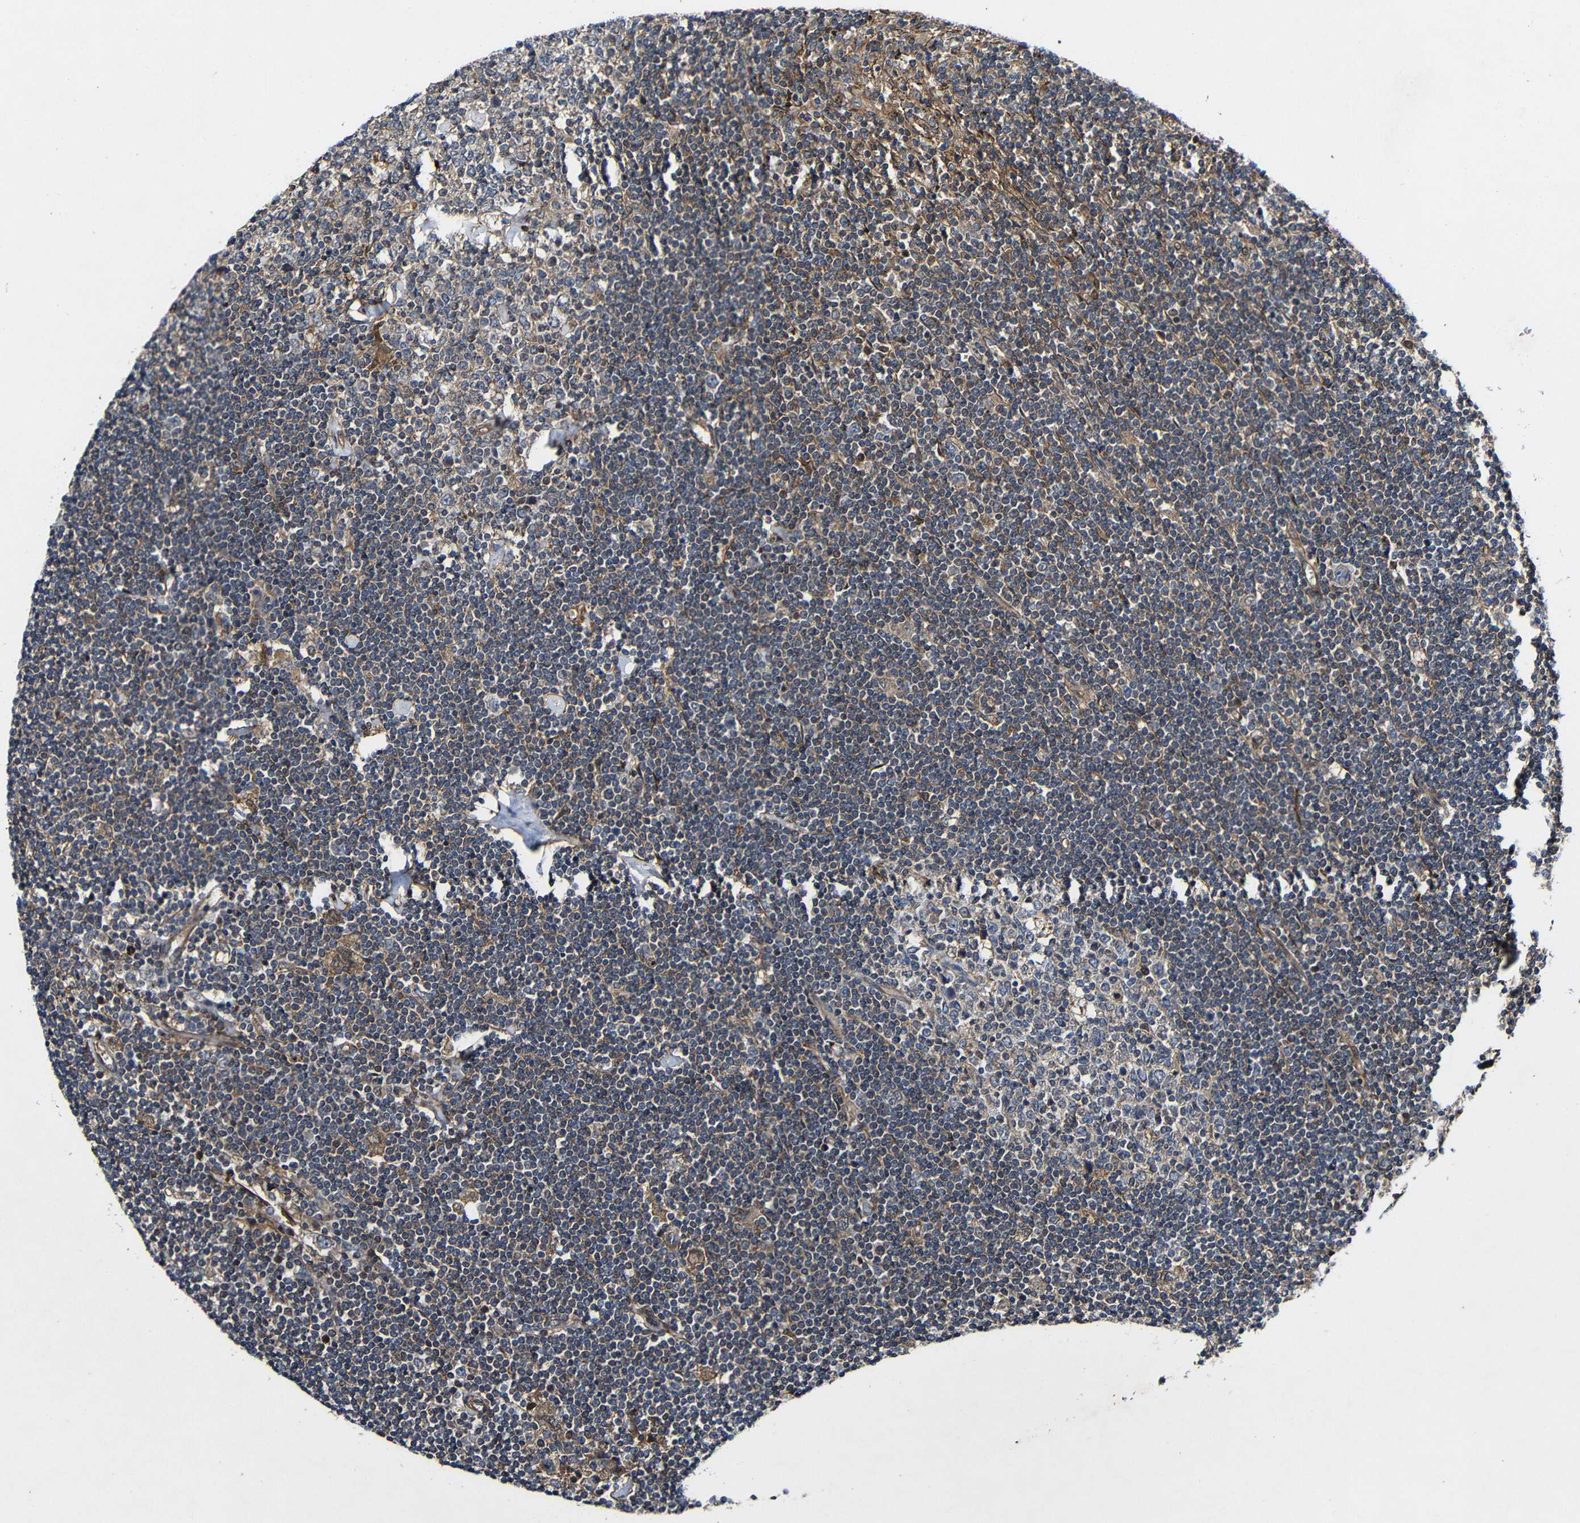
{"staining": {"intensity": "moderate", "quantity": "25%-75%", "location": "cytoplasmic/membranous"}, "tissue": "lymphoma", "cell_type": "Tumor cells", "image_type": "cancer", "snomed": [{"axis": "morphology", "description": "Malignant lymphoma, non-Hodgkin's type, Low grade"}, {"axis": "topography", "description": "Spleen"}], "caption": "Immunohistochemical staining of human lymphoma shows medium levels of moderate cytoplasmic/membranous expression in approximately 25%-75% of tumor cells.", "gene": "GSDME", "patient": {"sex": "male", "age": 76}}